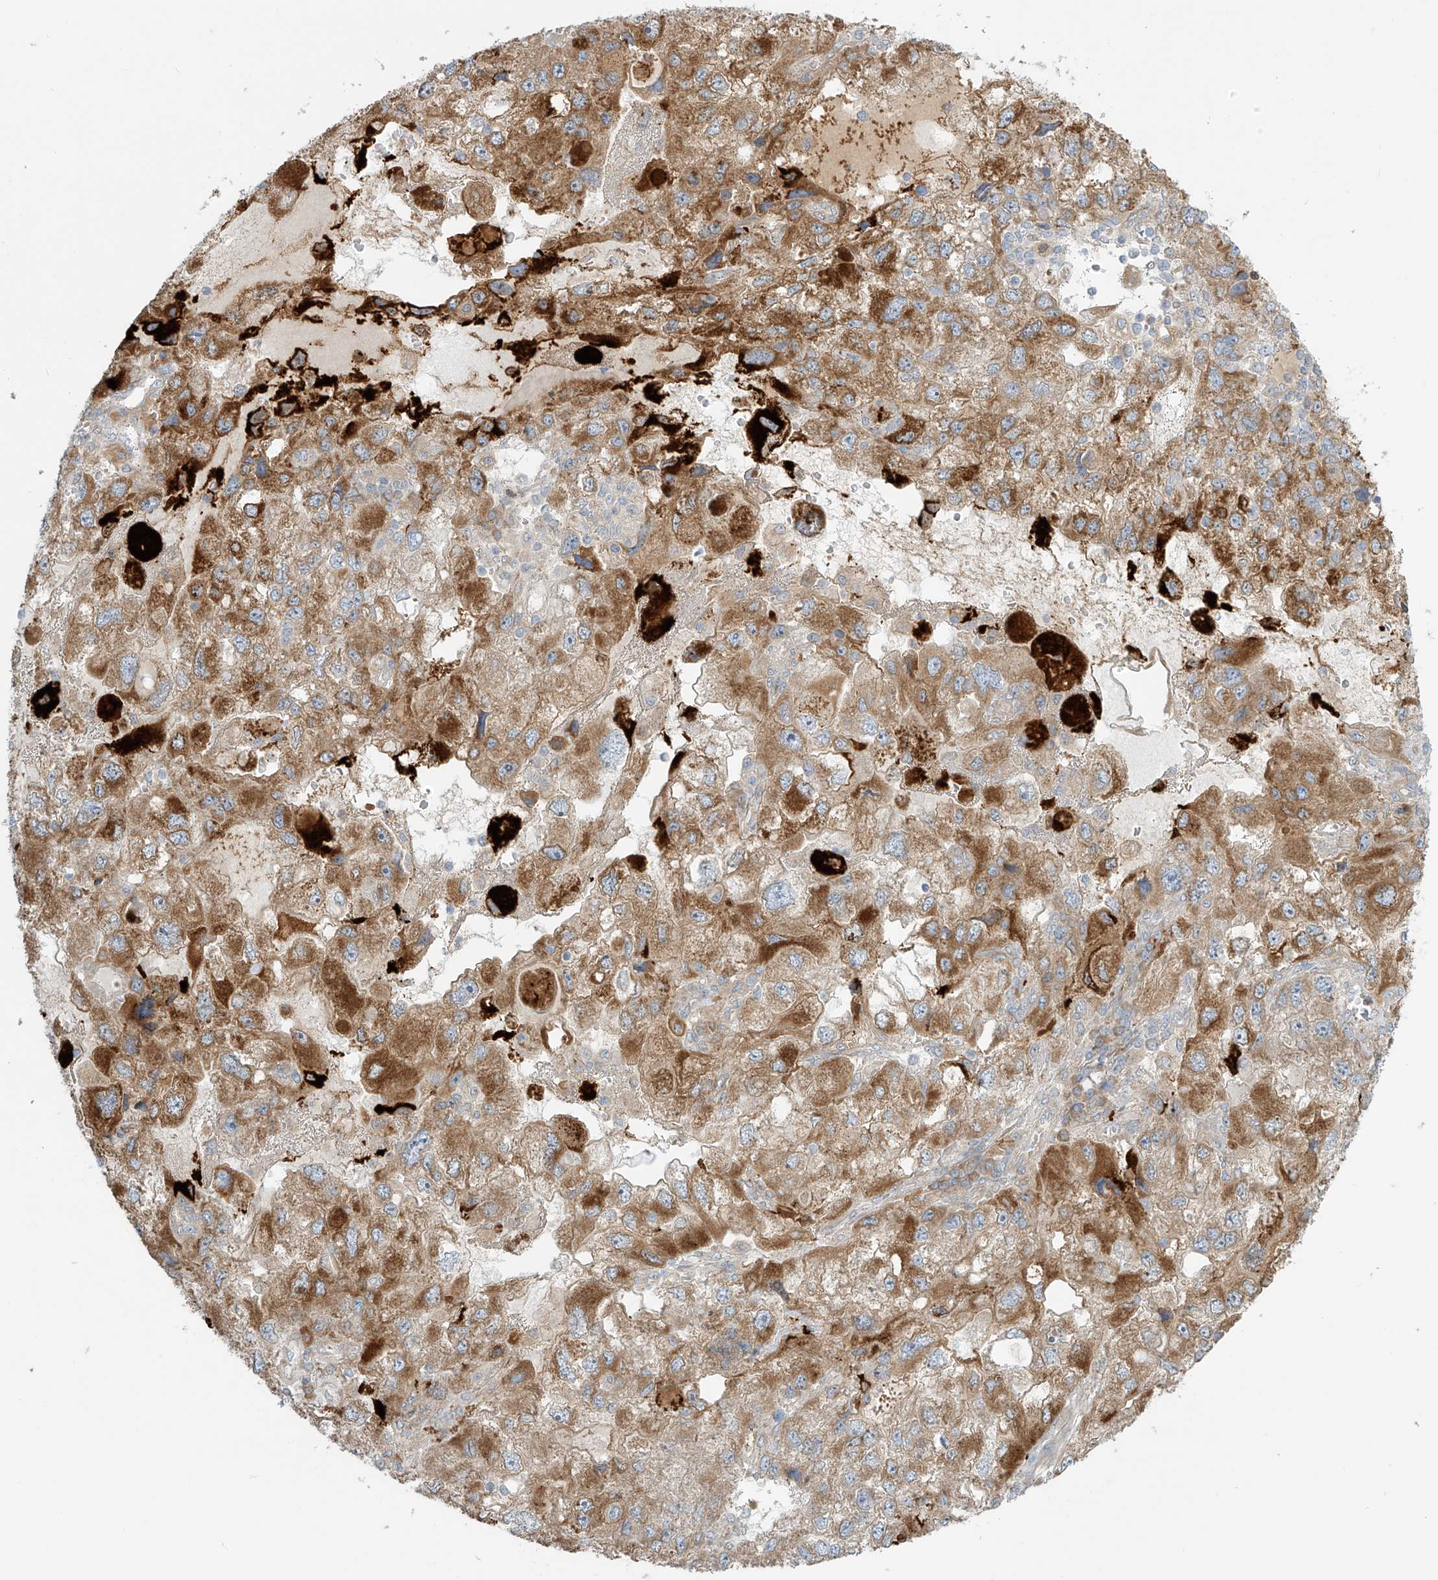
{"staining": {"intensity": "moderate", "quantity": ">75%", "location": "cytoplasmic/membranous"}, "tissue": "endometrial cancer", "cell_type": "Tumor cells", "image_type": "cancer", "snomed": [{"axis": "morphology", "description": "Adenocarcinoma, NOS"}, {"axis": "topography", "description": "Endometrium"}], "caption": "Protein staining demonstrates moderate cytoplasmic/membranous staining in about >75% of tumor cells in endometrial cancer.", "gene": "LZTS3", "patient": {"sex": "female", "age": 49}}